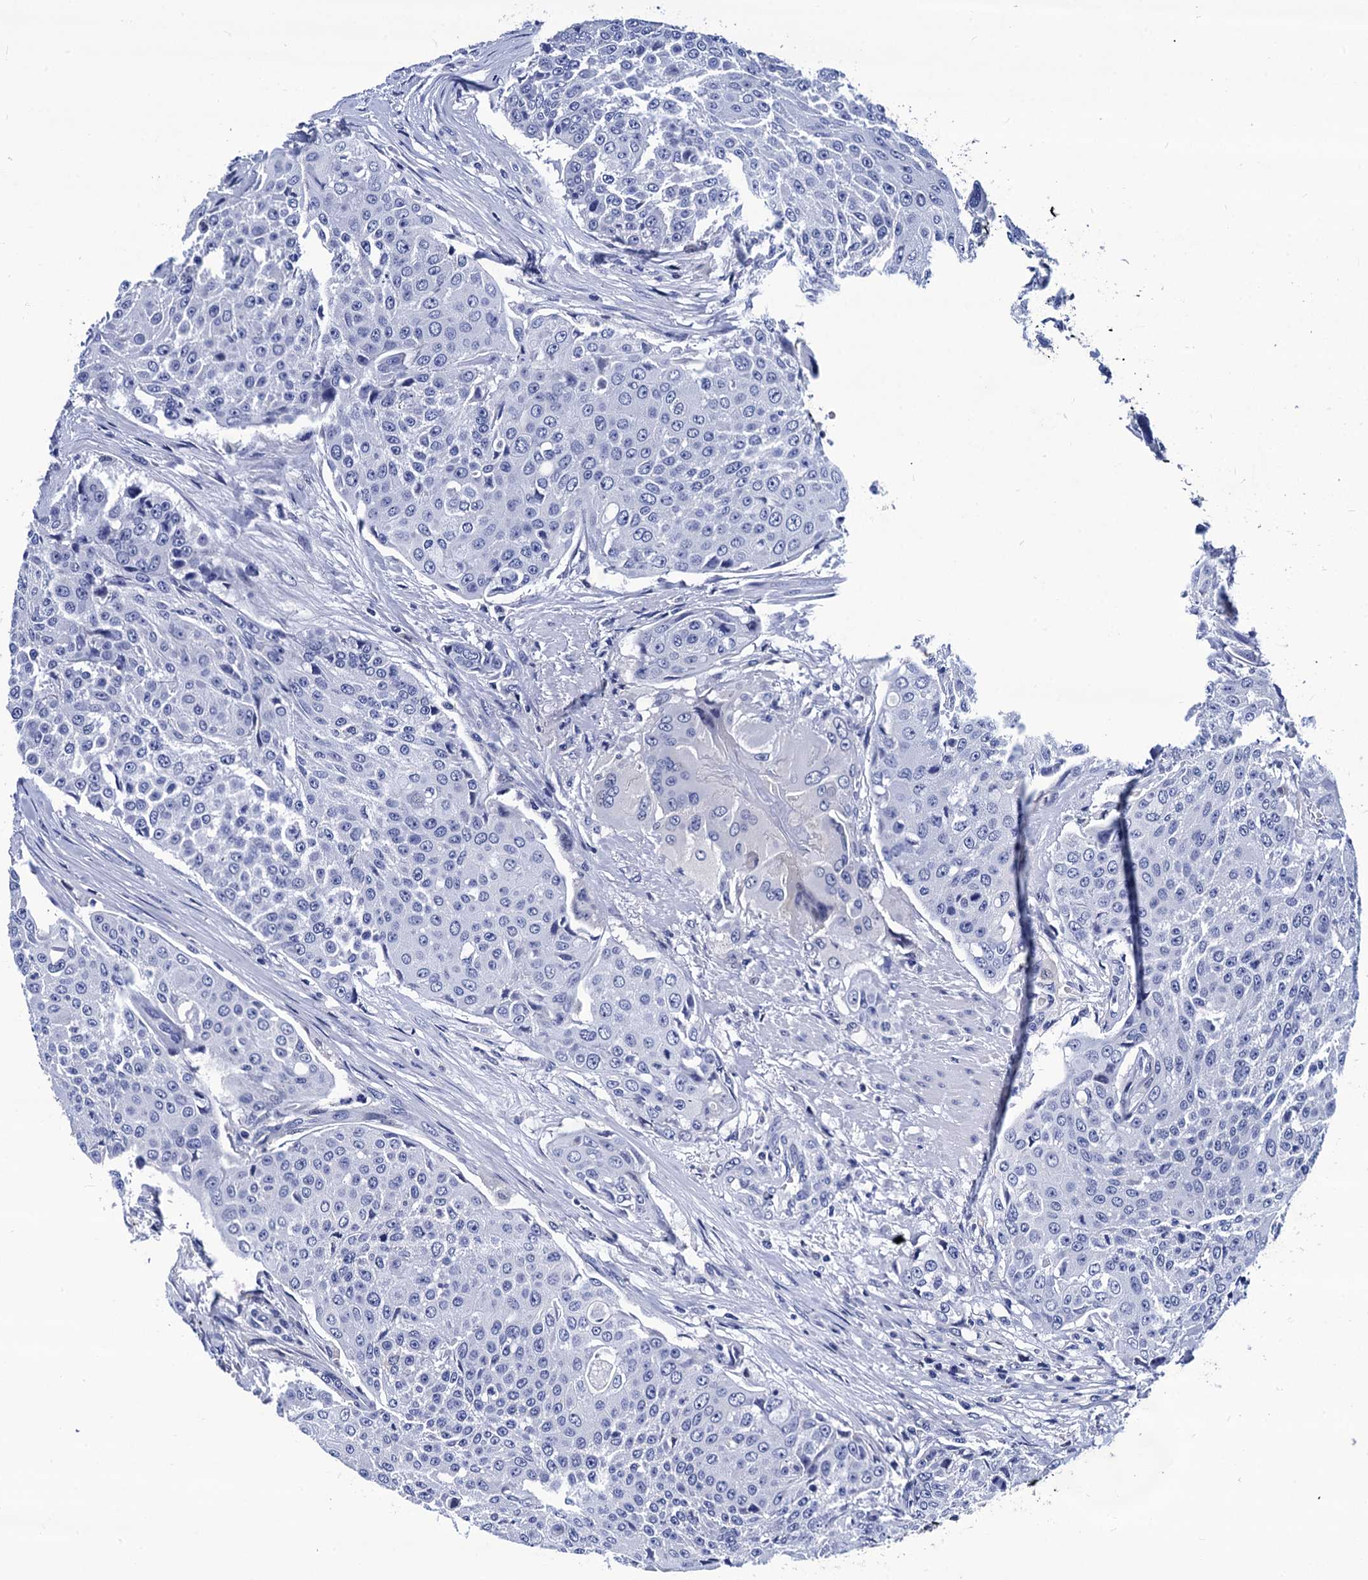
{"staining": {"intensity": "negative", "quantity": "none", "location": "none"}, "tissue": "urothelial cancer", "cell_type": "Tumor cells", "image_type": "cancer", "snomed": [{"axis": "morphology", "description": "Urothelial carcinoma, High grade"}, {"axis": "topography", "description": "Urinary bladder"}], "caption": "Tumor cells are negative for brown protein staining in urothelial cancer.", "gene": "LRRC30", "patient": {"sex": "female", "age": 63}}